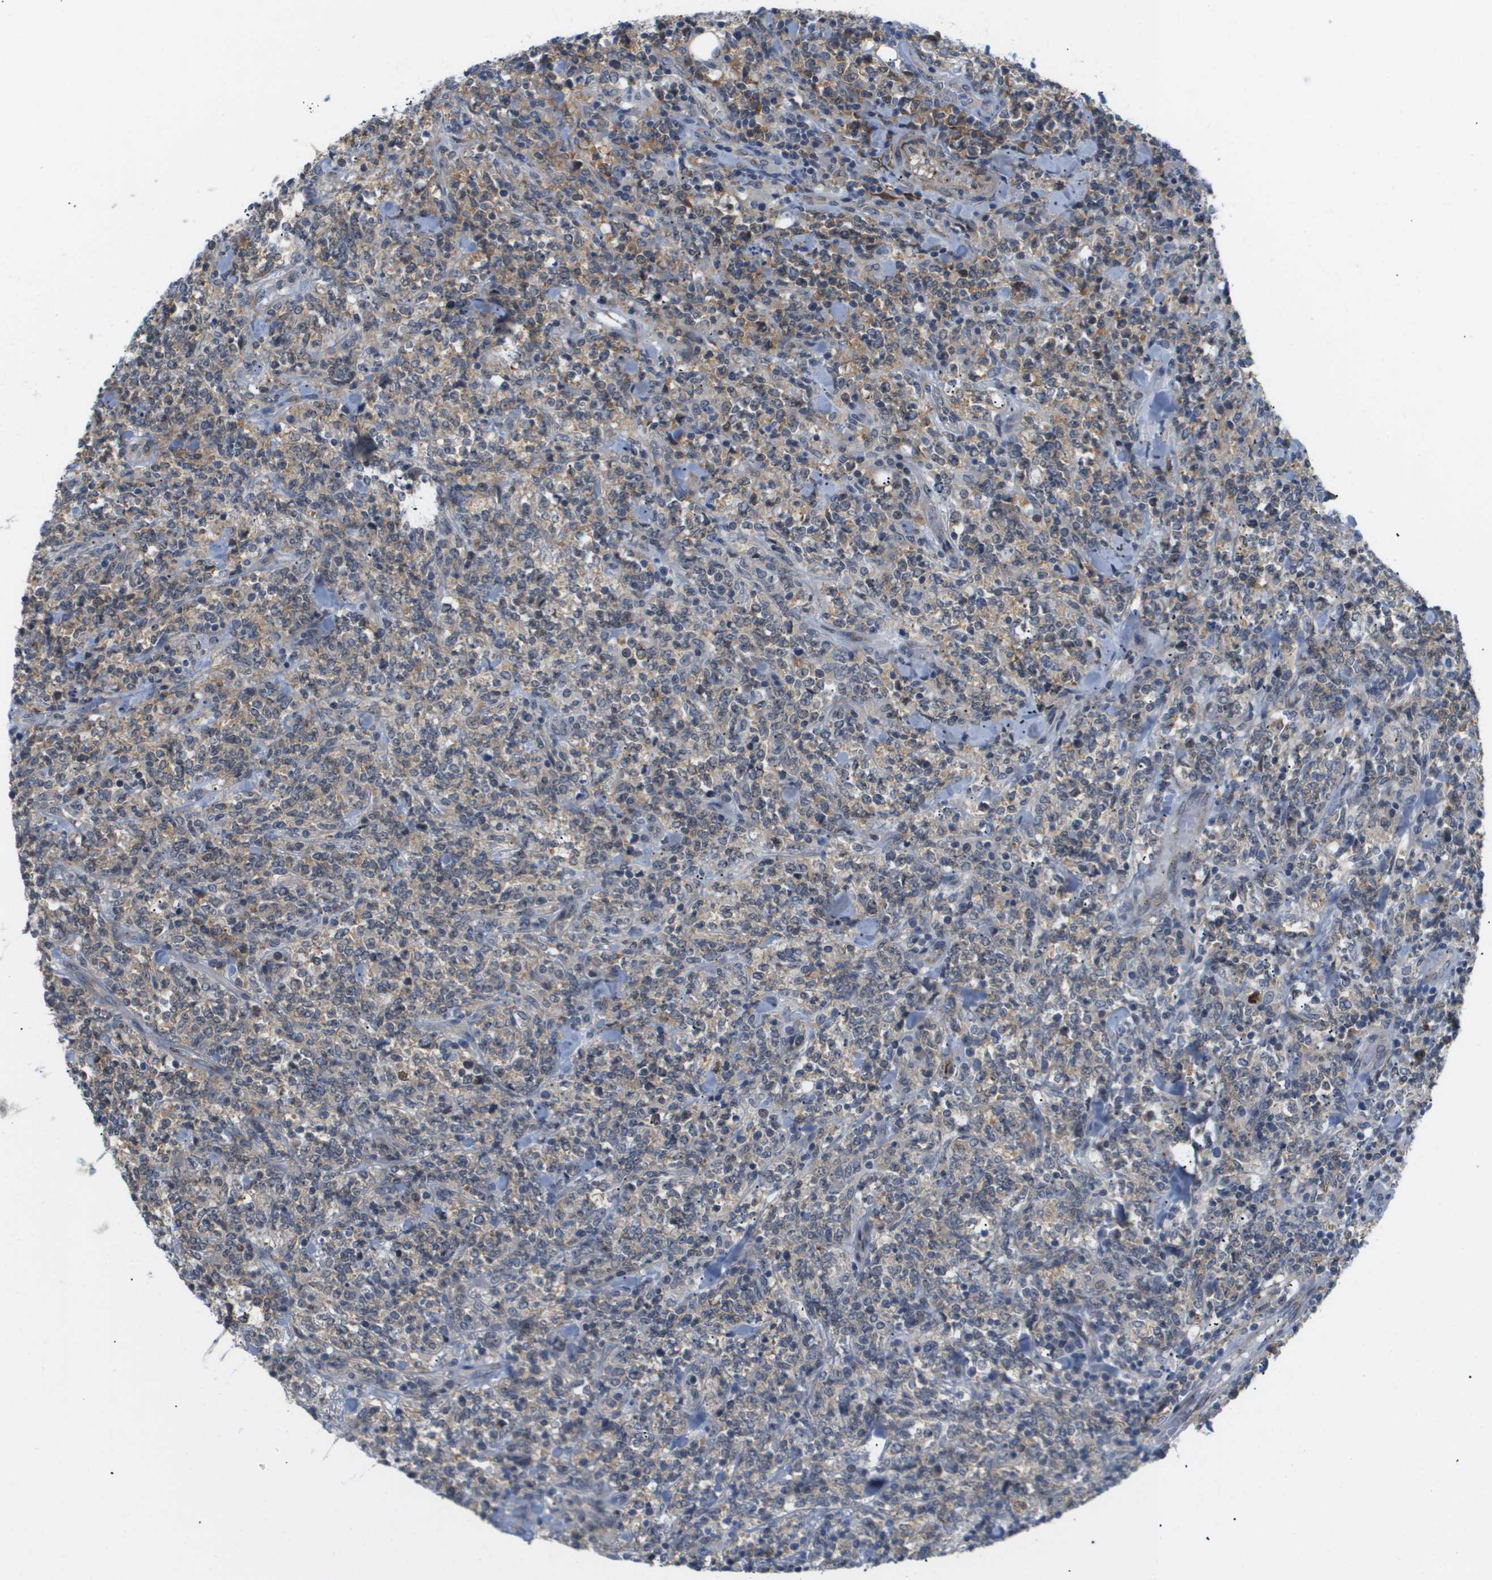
{"staining": {"intensity": "weak", "quantity": "25%-75%", "location": "cytoplasmic/membranous"}, "tissue": "lymphoma", "cell_type": "Tumor cells", "image_type": "cancer", "snomed": [{"axis": "morphology", "description": "Malignant lymphoma, non-Hodgkin's type, High grade"}, {"axis": "topography", "description": "Soft tissue"}], "caption": "High-grade malignant lymphoma, non-Hodgkin's type stained with a brown dye displays weak cytoplasmic/membranous positive positivity in about 25%-75% of tumor cells.", "gene": "OTUD5", "patient": {"sex": "male", "age": 18}}